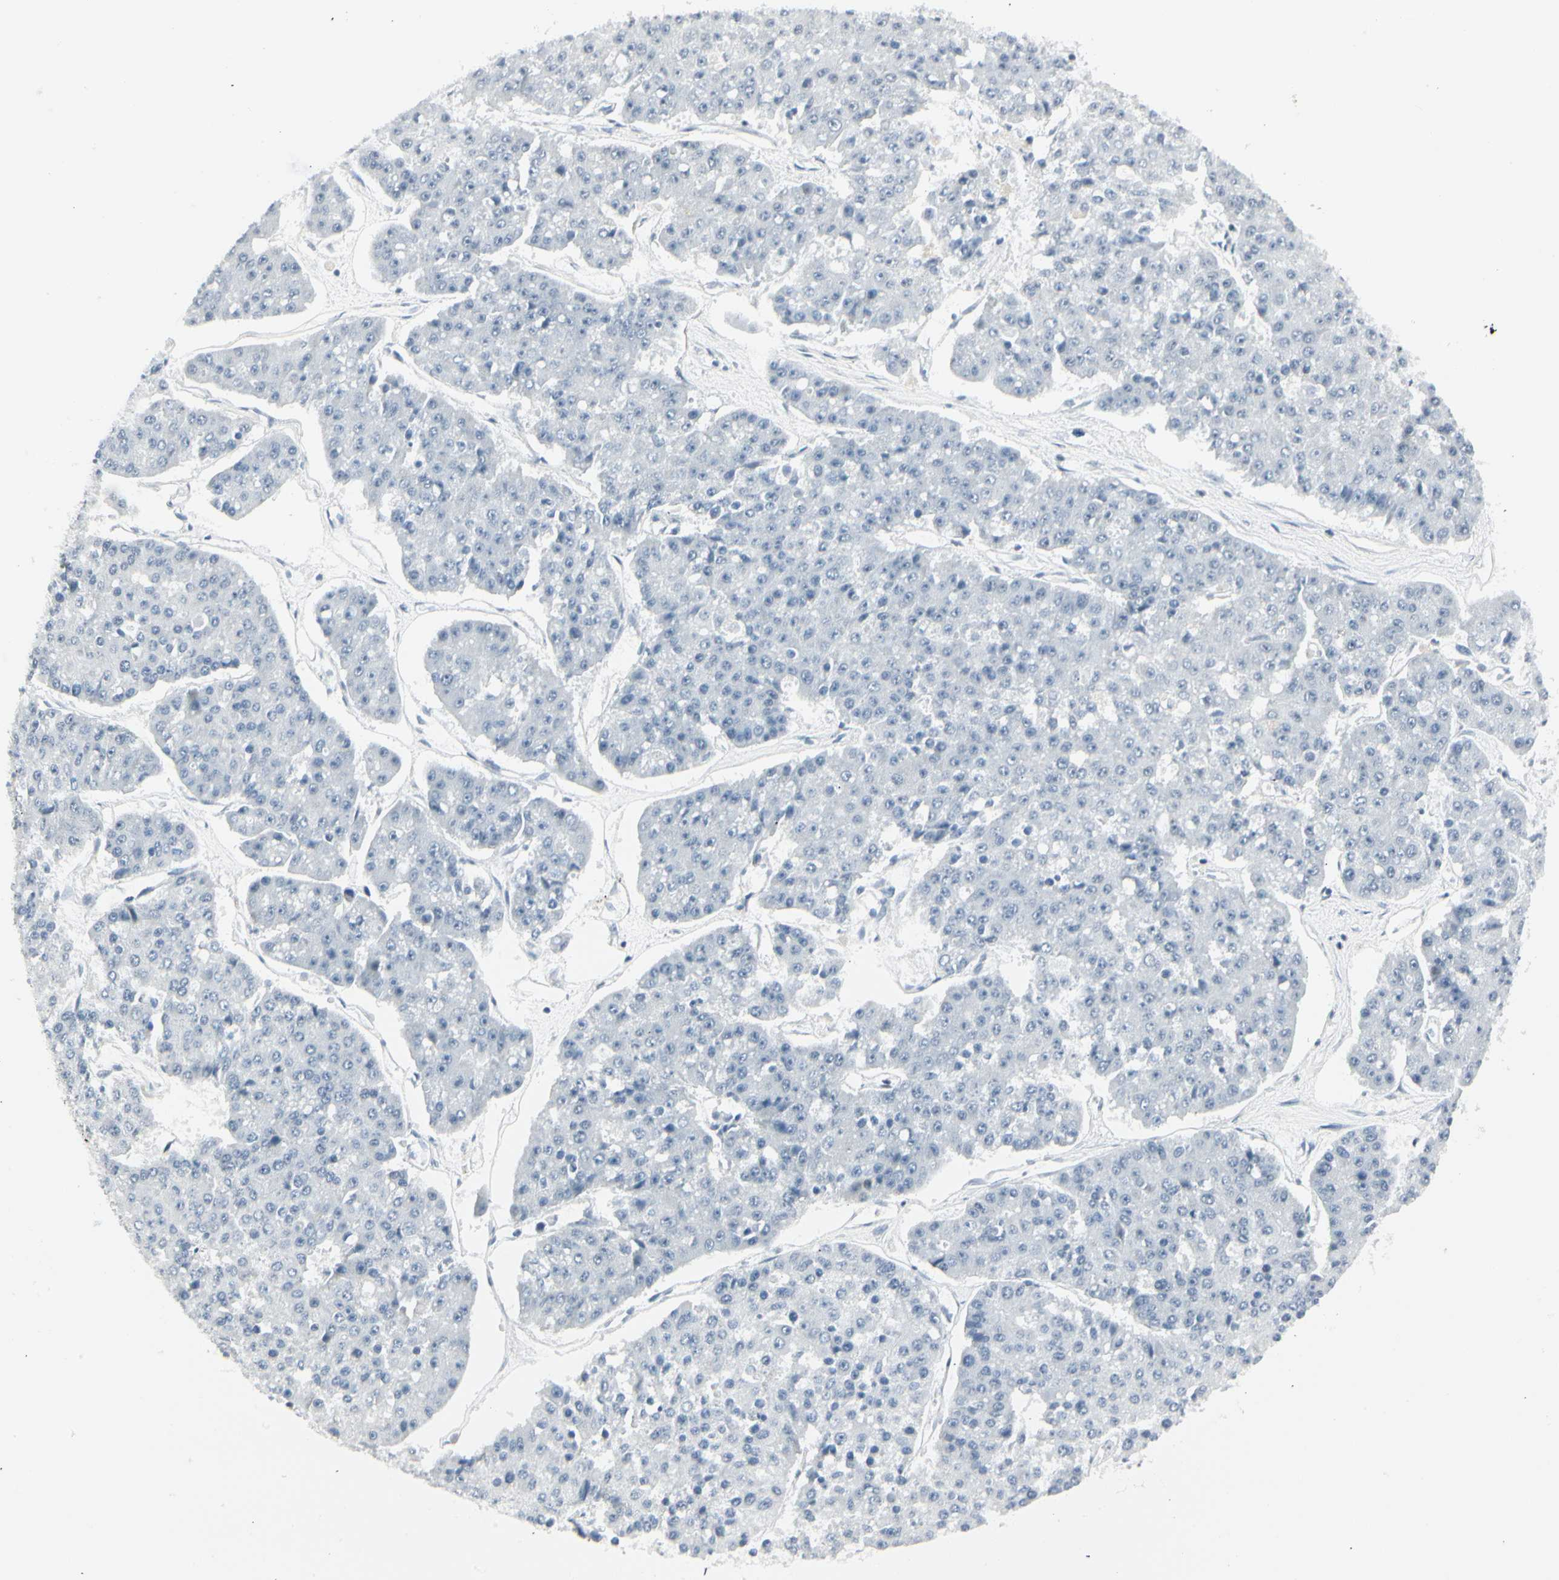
{"staining": {"intensity": "negative", "quantity": "none", "location": "none"}, "tissue": "pancreatic cancer", "cell_type": "Tumor cells", "image_type": "cancer", "snomed": [{"axis": "morphology", "description": "Adenocarcinoma, NOS"}, {"axis": "topography", "description": "Pancreas"}], "caption": "There is no significant positivity in tumor cells of adenocarcinoma (pancreatic).", "gene": "ZBTB7B", "patient": {"sex": "male", "age": 50}}